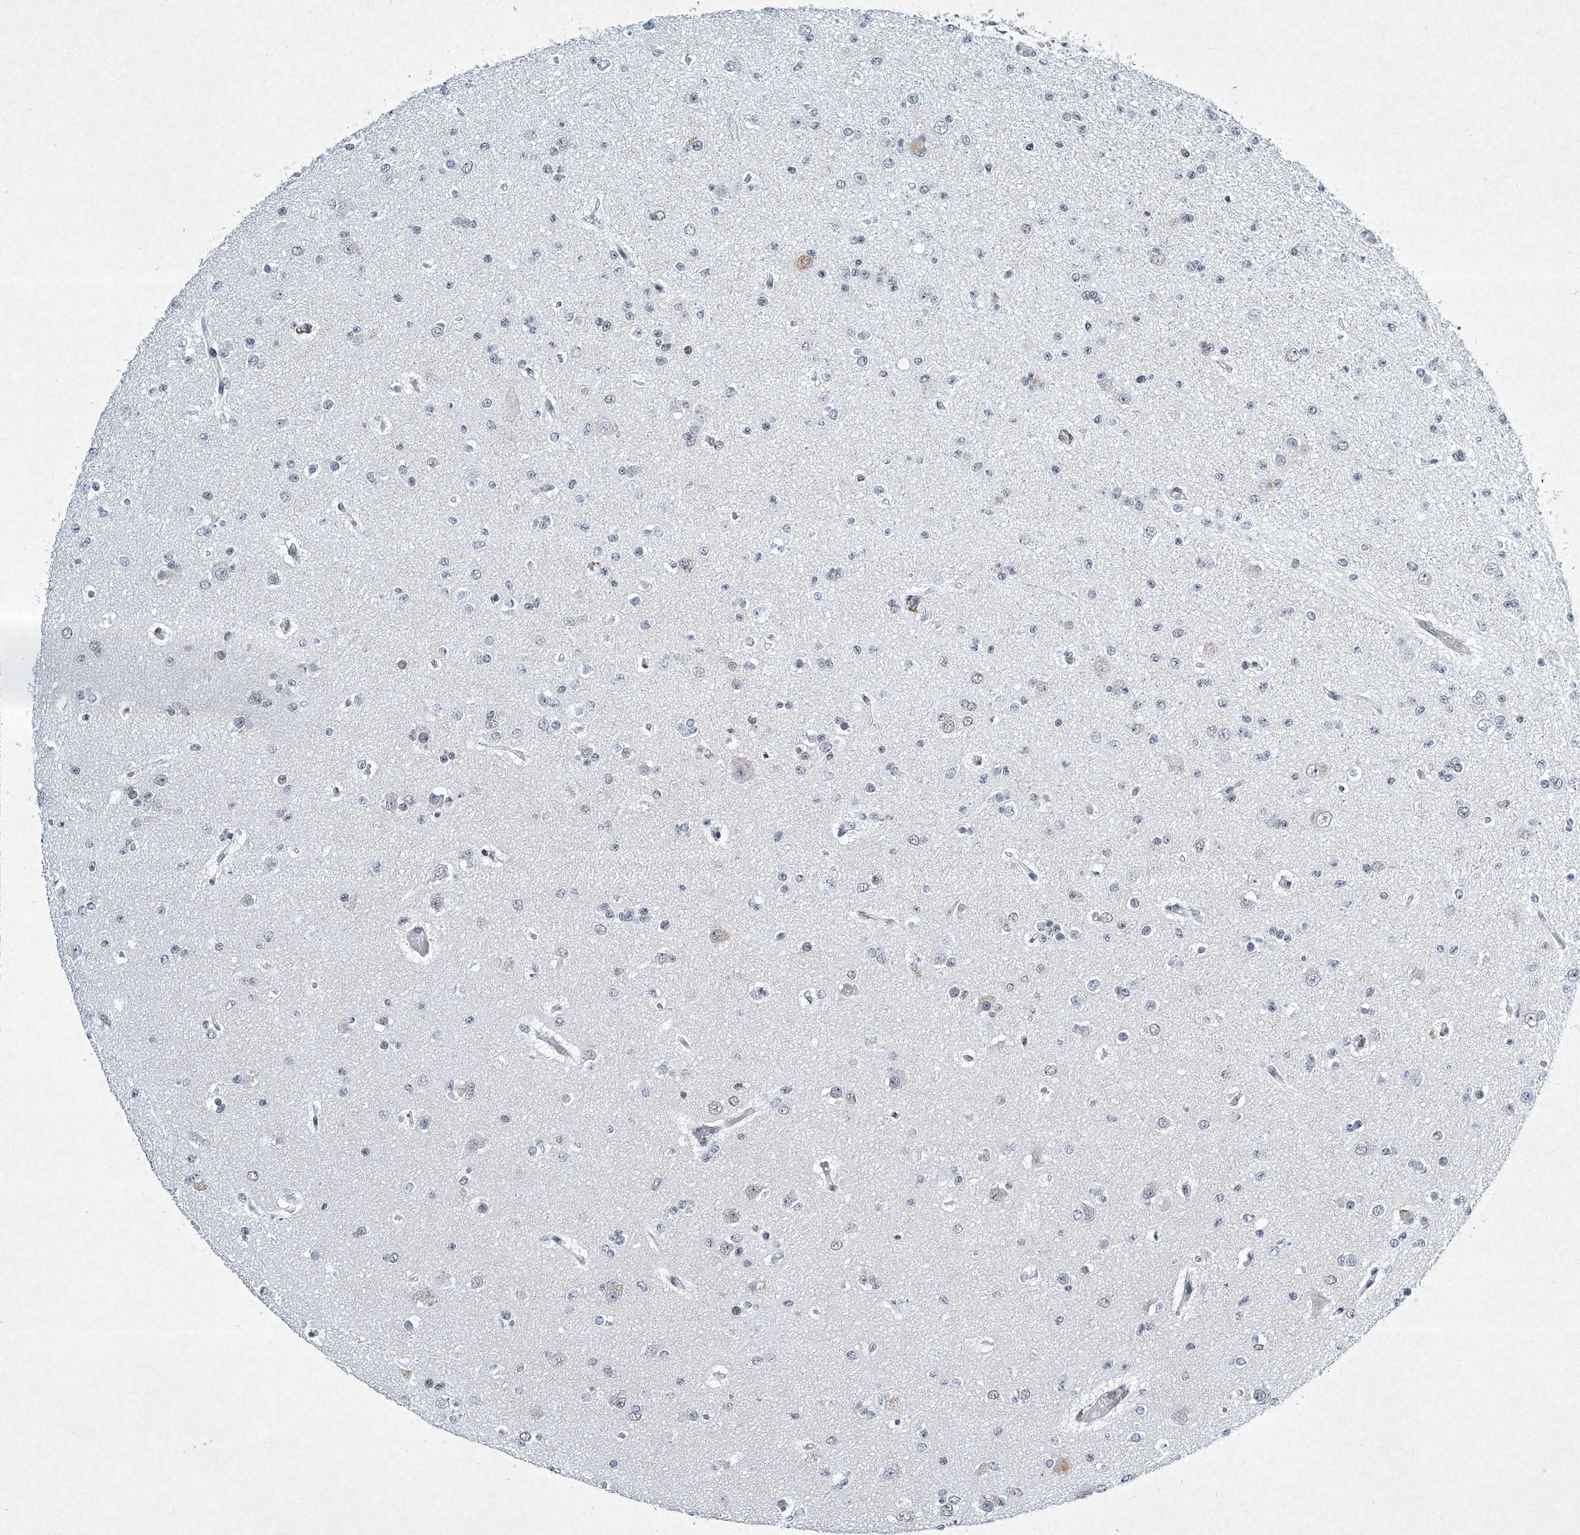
{"staining": {"intensity": "negative", "quantity": "none", "location": "none"}, "tissue": "glioma", "cell_type": "Tumor cells", "image_type": "cancer", "snomed": [{"axis": "morphology", "description": "Glioma, malignant, Low grade"}, {"axis": "topography", "description": "Brain"}], "caption": "This micrograph is of malignant glioma (low-grade) stained with IHC to label a protein in brown with the nuclei are counter-stained blue. There is no expression in tumor cells. Nuclei are stained in blue.", "gene": "TFDP1", "patient": {"sex": "female", "age": 22}}